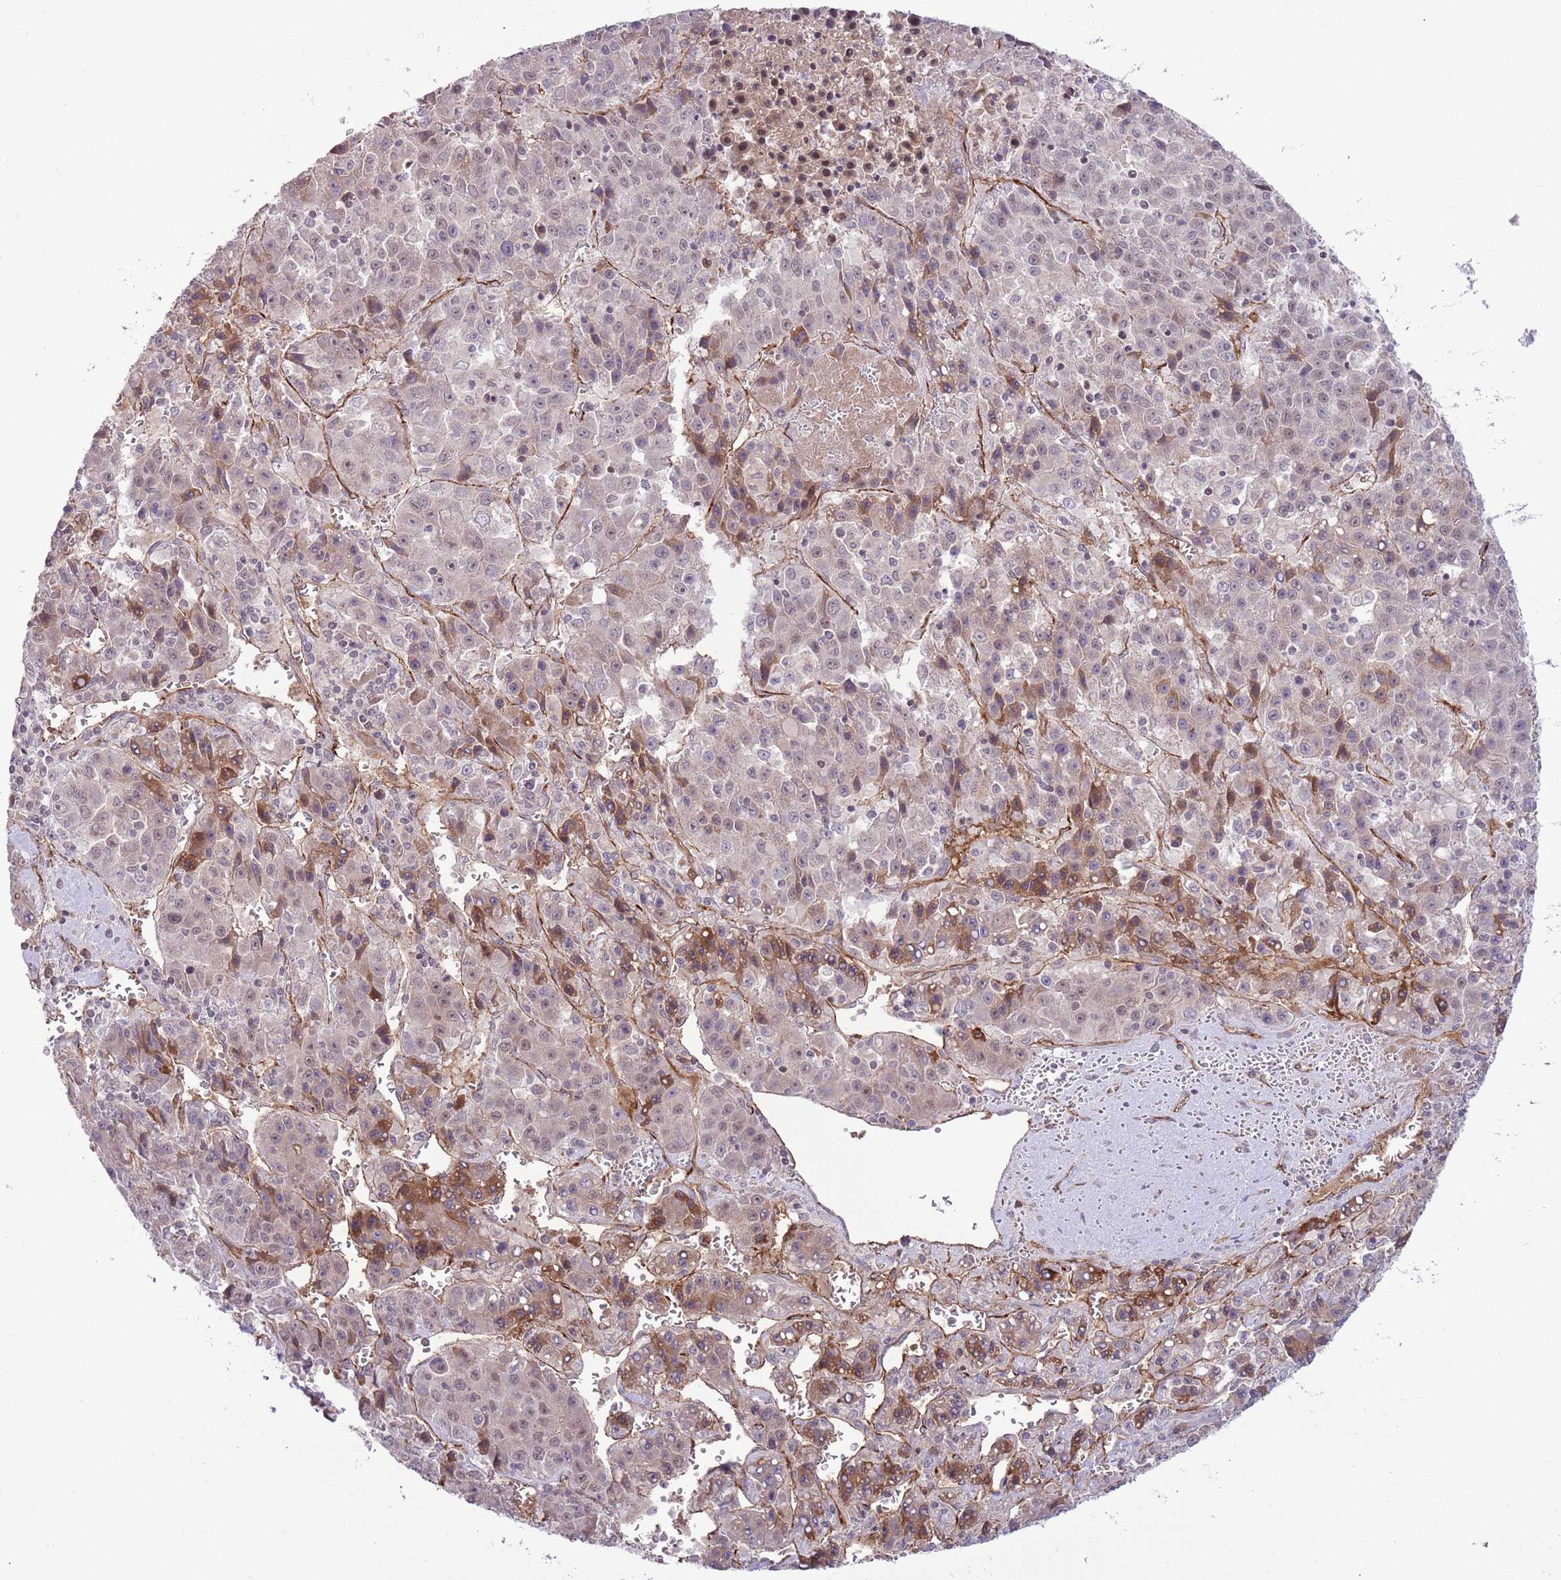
{"staining": {"intensity": "moderate", "quantity": "<25%", "location": "cytoplasmic/membranous,nuclear"}, "tissue": "liver cancer", "cell_type": "Tumor cells", "image_type": "cancer", "snomed": [{"axis": "morphology", "description": "Carcinoma, Hepatocellular, NOS"}, {"axis": "topography", "description": "Liver"}], "caption": "Liver cancer was stained to show a protein in brown. There is low levels of moderate cytoplasmic/membranous and nuclear positivity in approximately <25% of tumor cells.", "gene": "DPP10", "patient": {"sex": "female", "age": 53}}